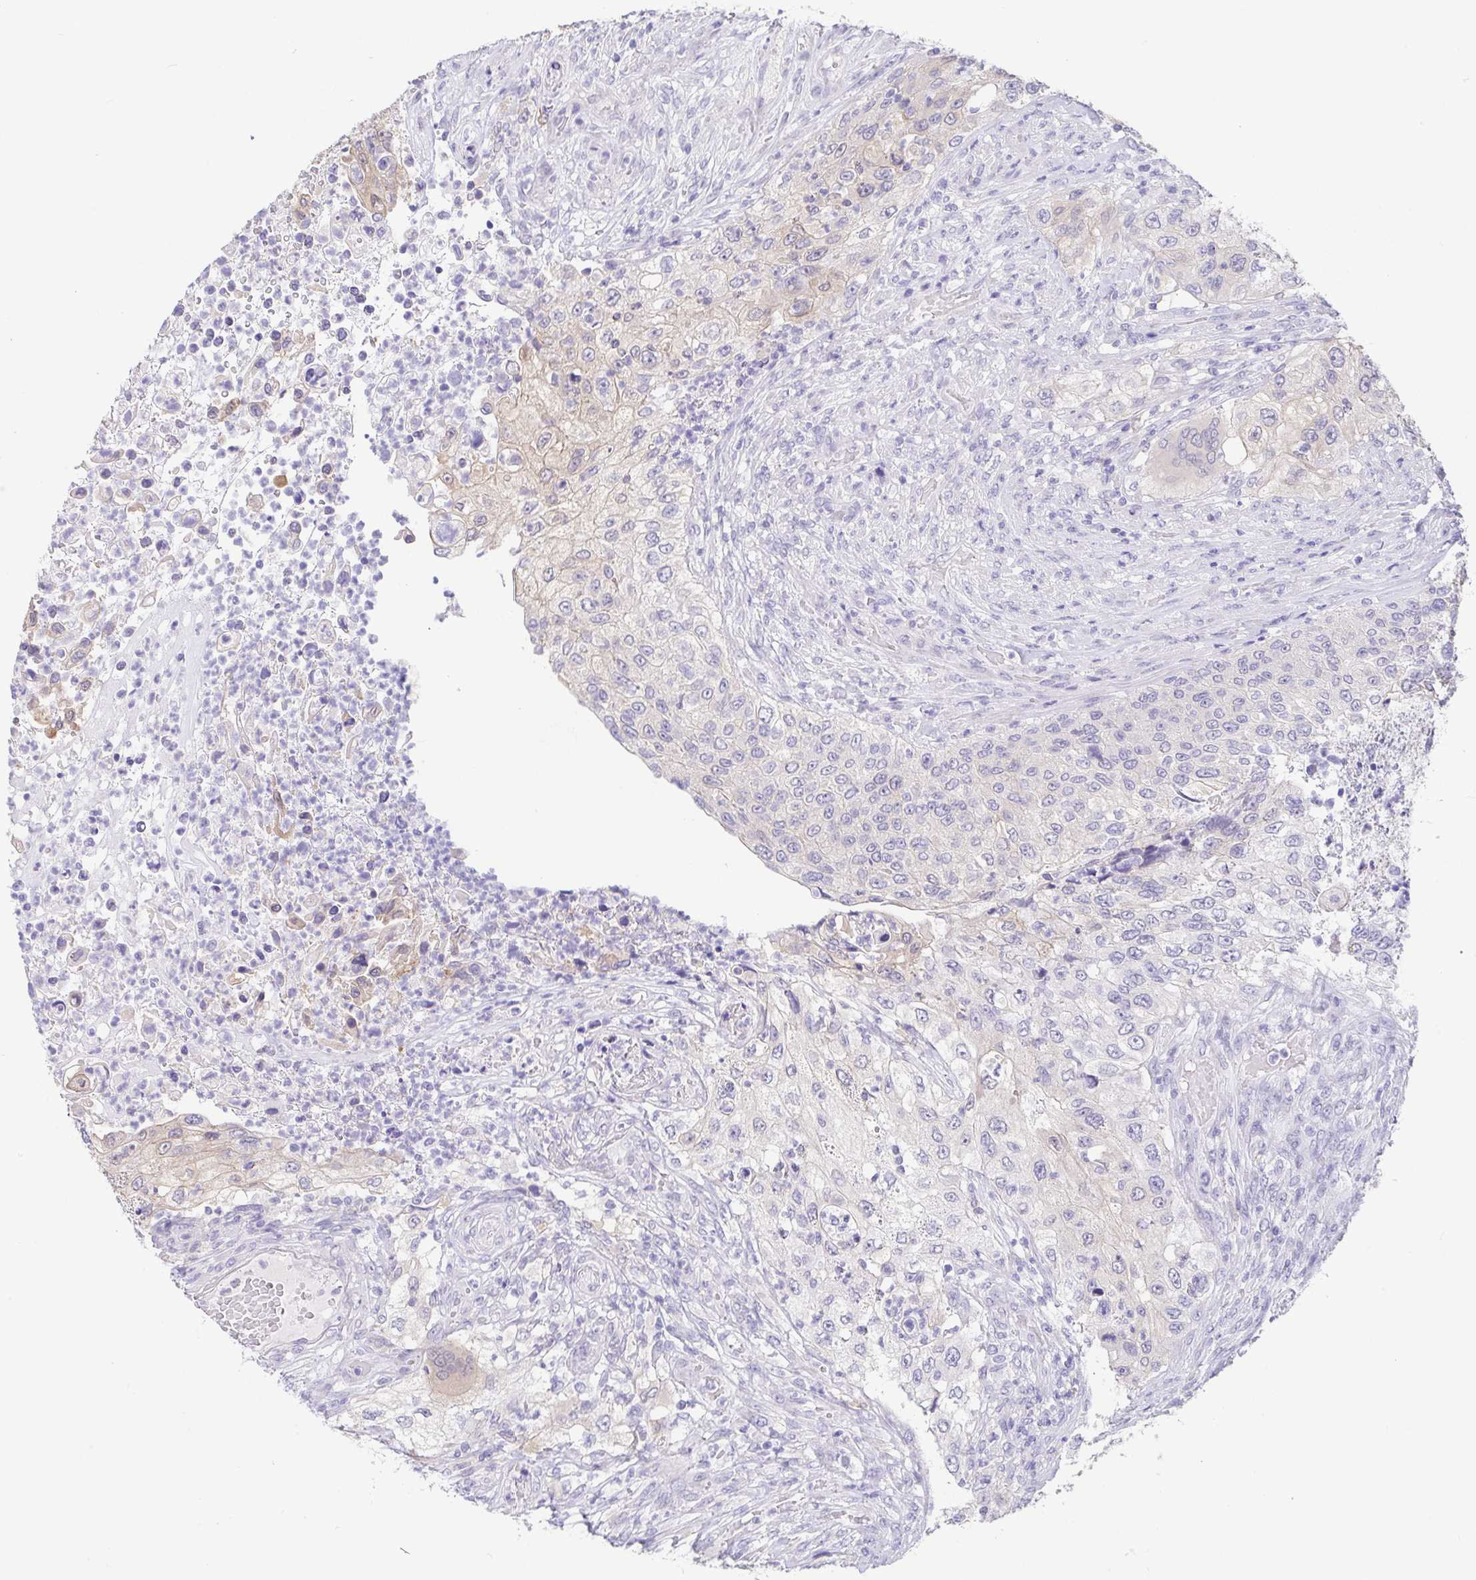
{"staining": {"intensity": "negative", "quantity": "none", "location": "none"}, "tissue": "urothelial cancer", "cell_type": "Tumor cells", "image_type": "cancer", "snomed": [{"axis": "morphology", "description": "Urothelial carcinoma, High grade"}, {"axis": "topography", "description": "Urinary bladder"}], "caption": "Urothelial cancer was stained to show a protein in brown. There is no significant positivity in tumor cells. (DAB immunohistochemistry, high magnification).", "gene": "FABP3", "patient": {"sex": "female", "age": 60}}